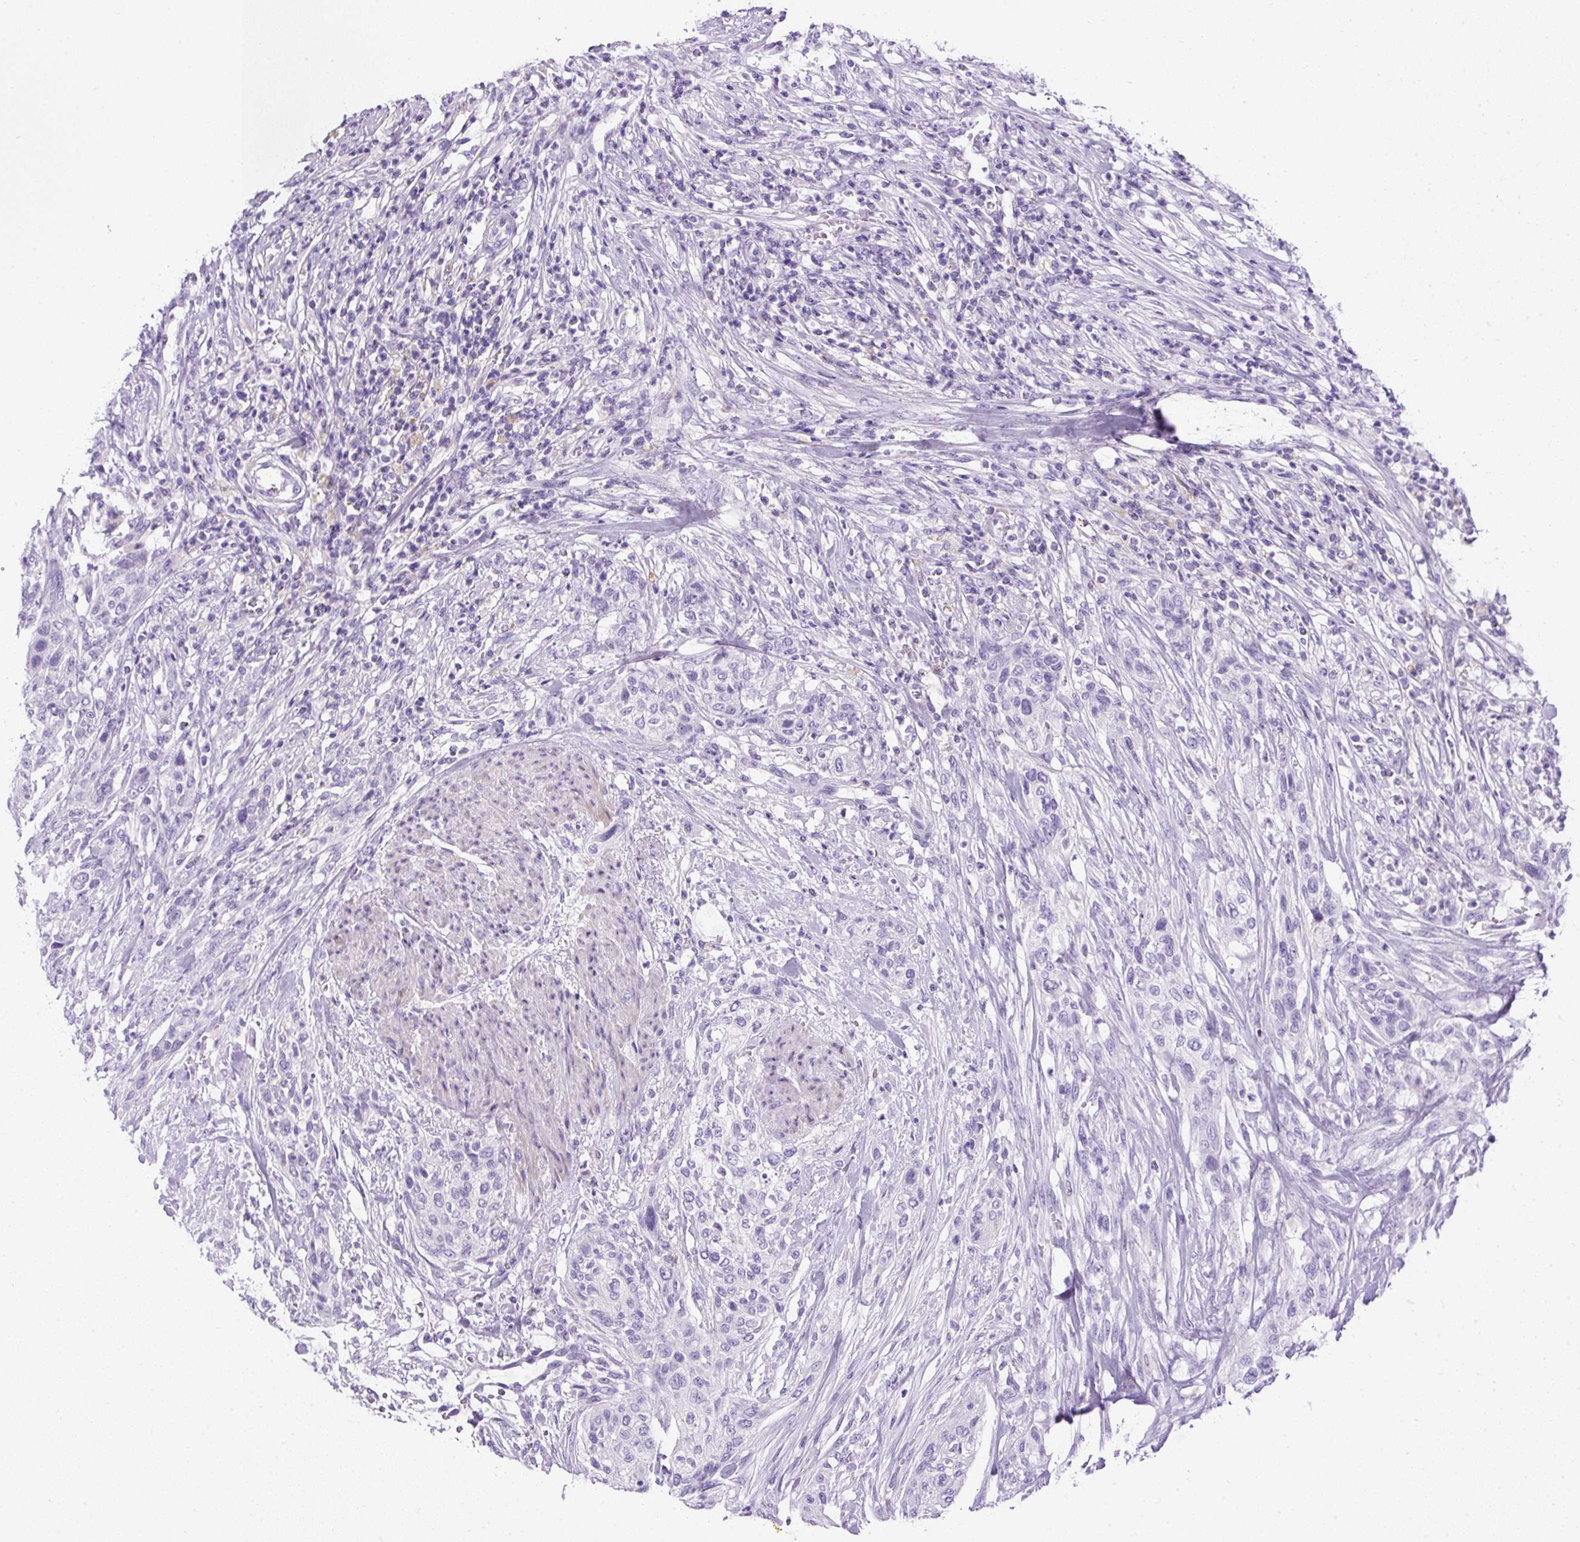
{"staining": {"intensity": "negative", "quantity": "none", "location": "none"}, "tissue": "urothelial cancer", "cell_type": "Tumor cells", "image_type": "cancer", "snomed": [{"axis": "morphology", "description": "Urothelial carcinoma, High grade"}, {"axis": "topography", "description": "Urinary bladder"}], "caption": "Immunohistochemical staining of human urothelial cancer displays no significant expression in tumor cells.", "gene": "UPP1", "patient": {"sex": "male", "age": 35}}